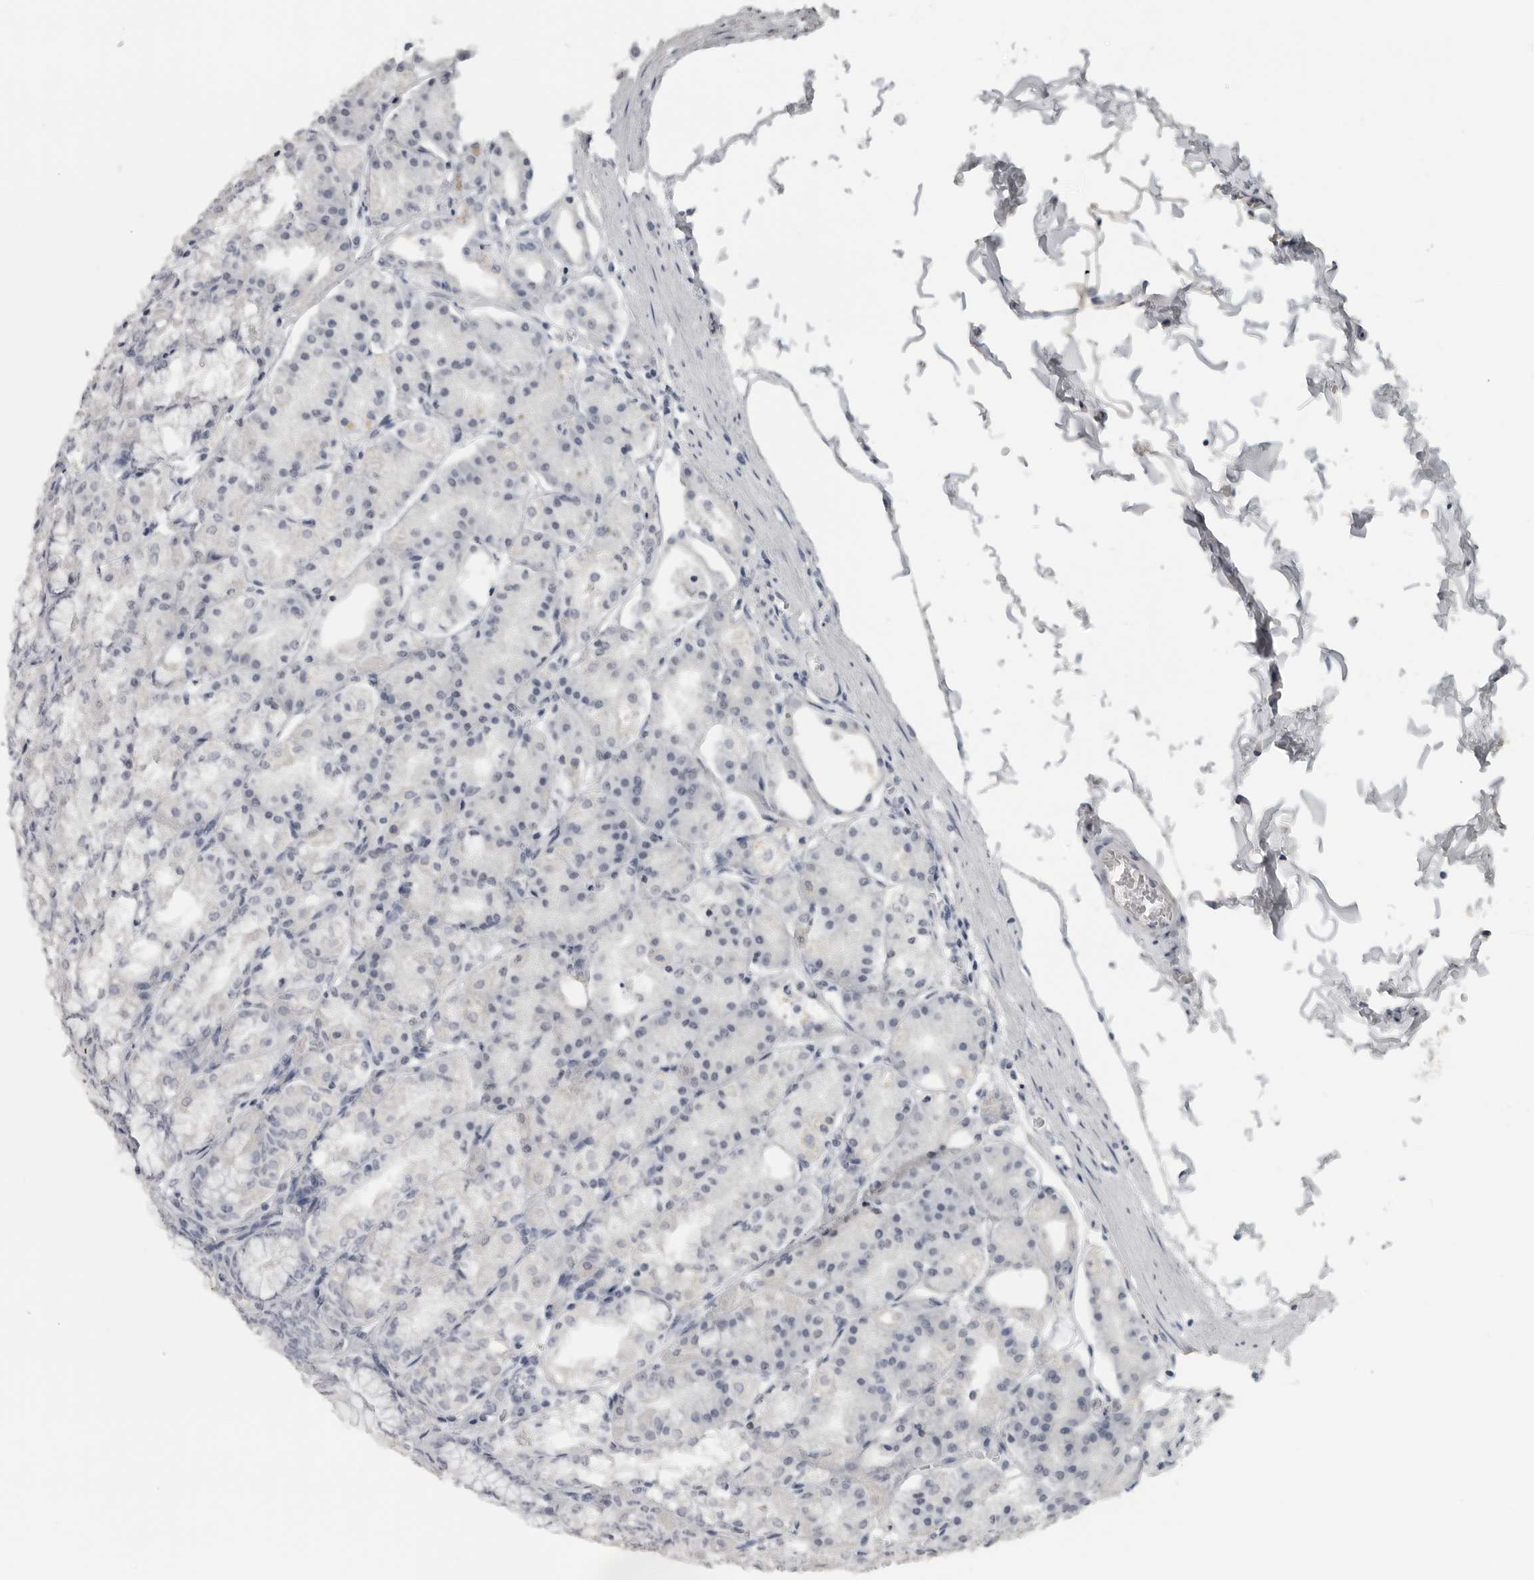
{"staining": {"intensity": "negative", "quantity": "none", "location": "none"}, "tissue": "stomach", "cell_type": "Glandular cells", "image_type": "normal", "snomed": [{"axis": "morphology", "description": "Normal tissue, NOS"}, {"axis": "topography", "description": "Stomach, lower"}], "caption": "IHC of unremarkable stomach displays no positivity in glandular cells. The staining is performed using DAB brown chromogen with nuclei counter-stained in using hematoxylin.", "gene": "SATB2", "patient": {"sex": "male", "age": 71}}